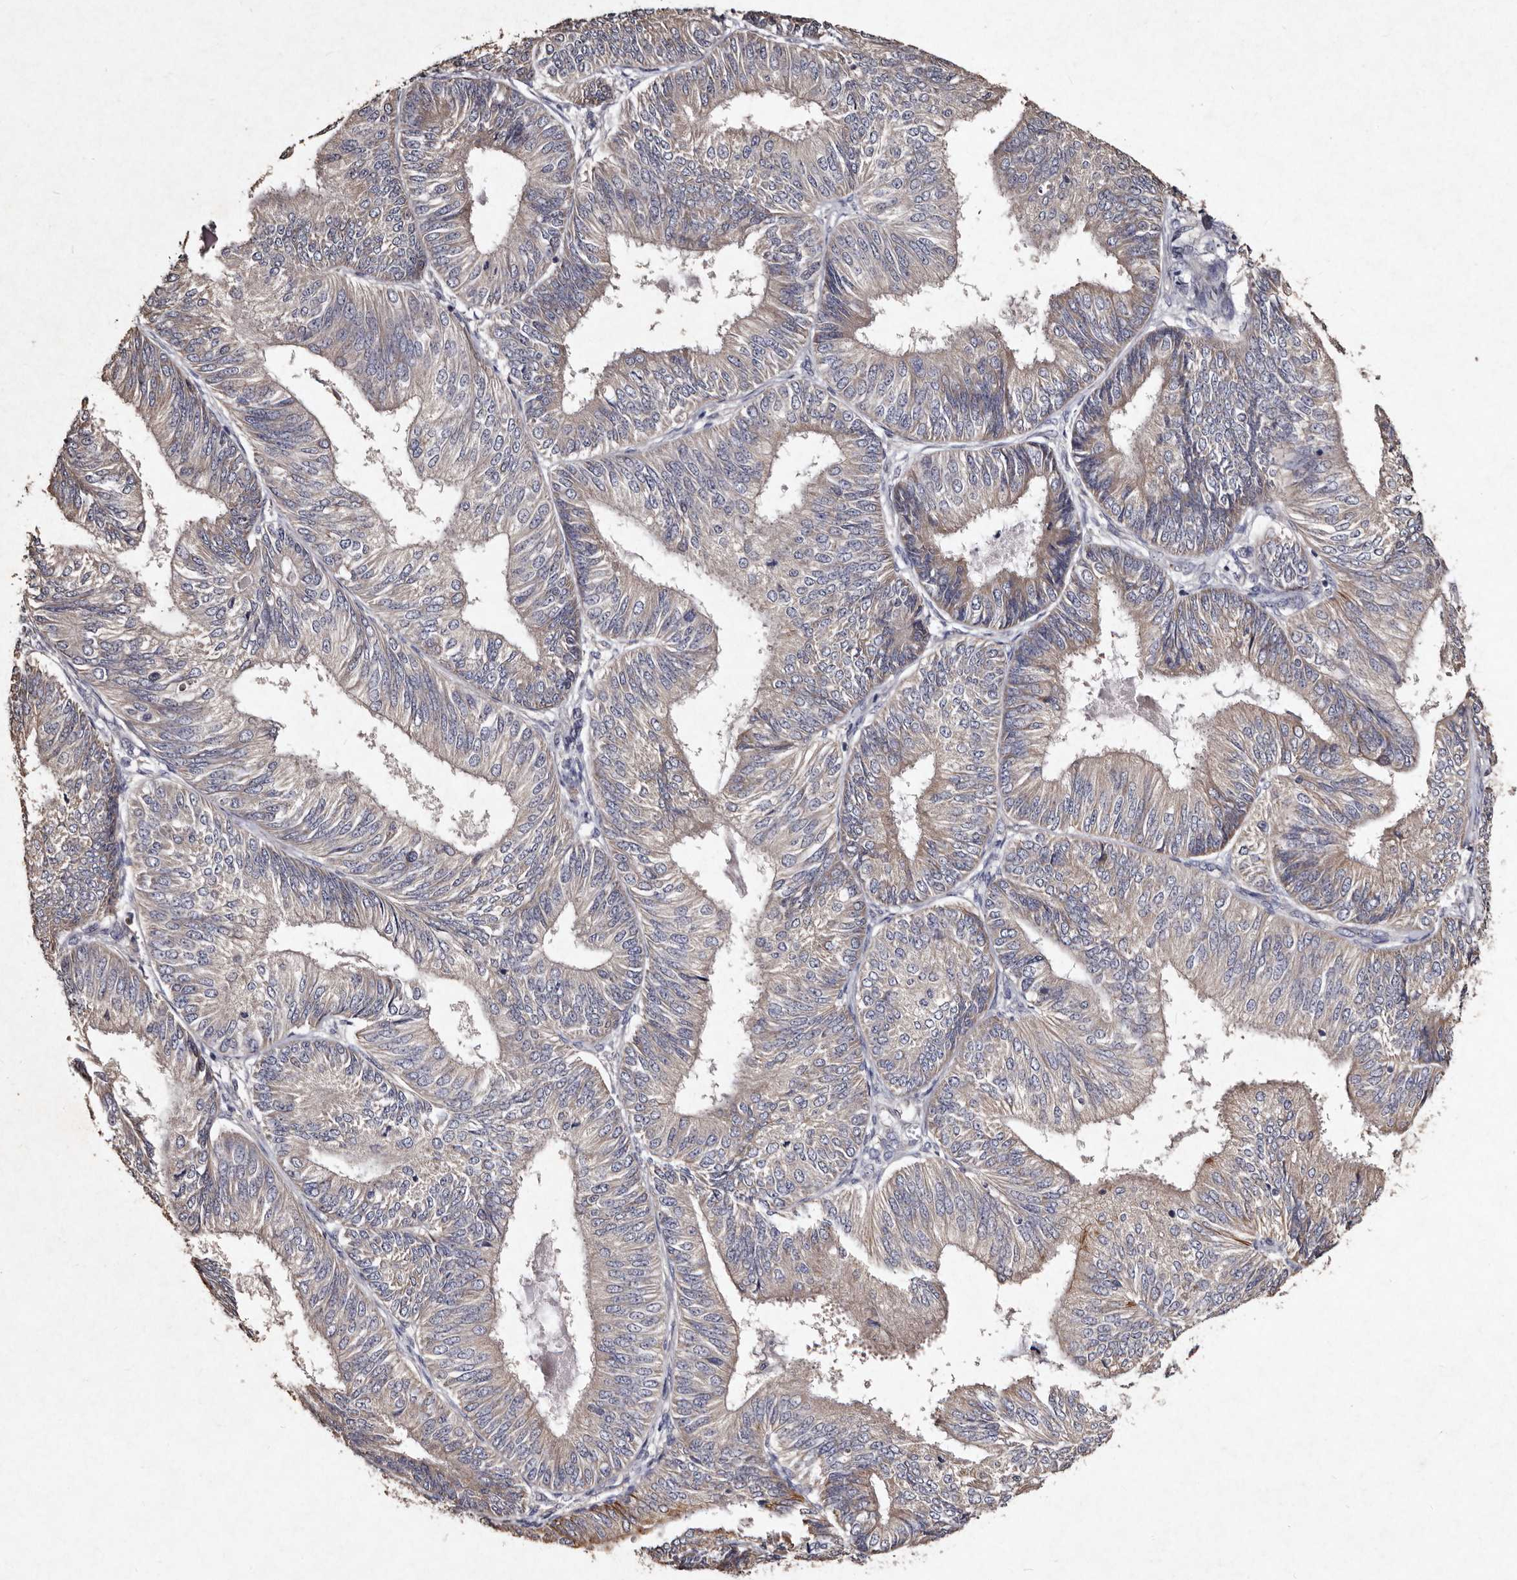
{"staining": {"intensity": "negative", "quantity": "none", "location": "none"}, "tissue": "endometrial cancer", "cell_type": "Tumor cells", "image_type": "cancer", "snomed": [{"axis": "morphology", "description": "Adenocarcinoma, NOS"}, {"axis": "topography", "description": "Endometrium"}], "caption": "Immunohistochemistry (IHC) image of neoplastic tissue: endometrial adenocarcinoma stained with DAB demonstrates no significant protein staining in tumor cells.", "gene": "TFB1M", "patient": {"sex": "female", "age": 58}}